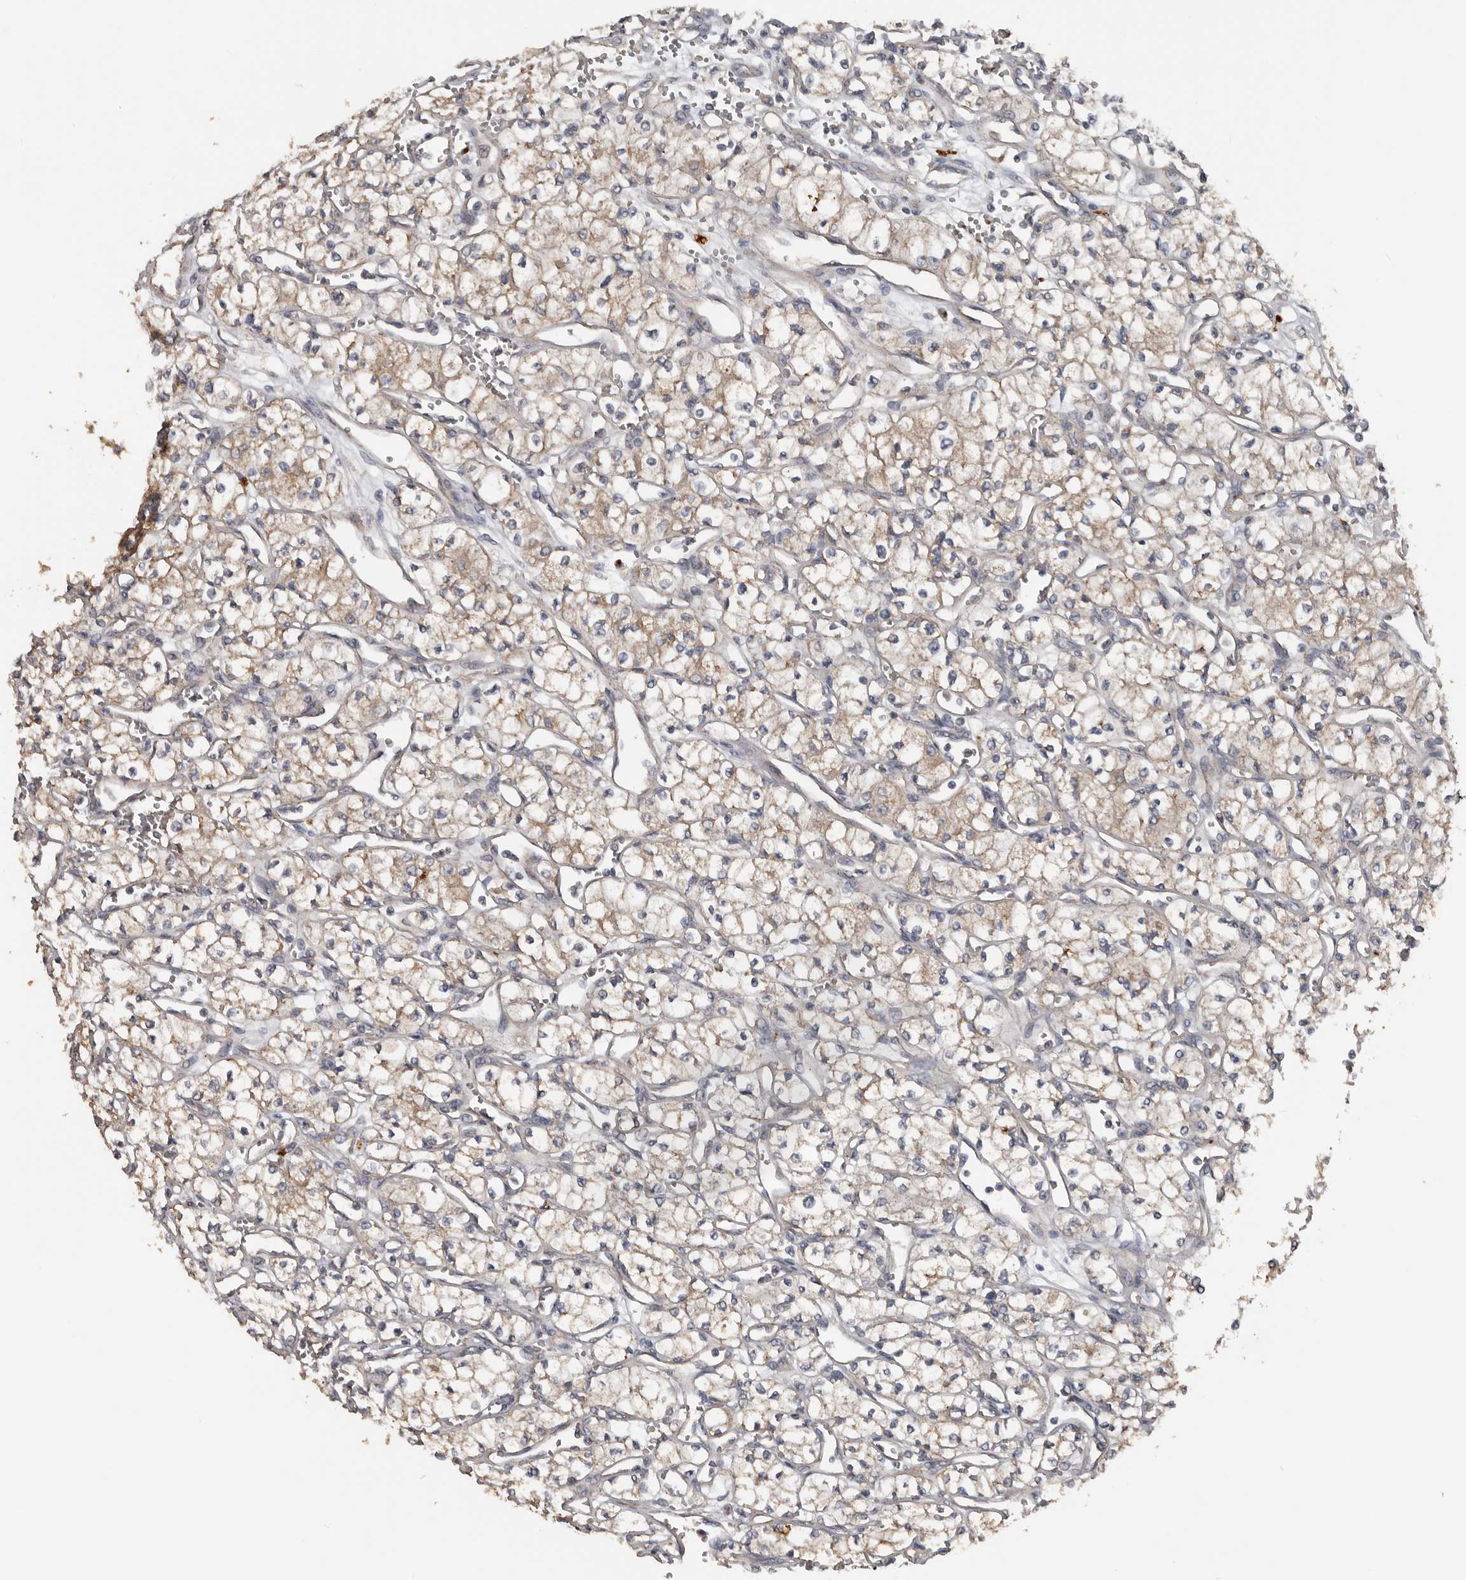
{"staining": {"intensity": "weak", "quantity": ">75%", "location": "cytoplasmic/membranous"}, "tissue": "renal cancer", "cell_type": "Tumor cells", "image_type": "cancer", "snomed": [{"axis": "morphology", "description": "Adenocarcinoma, NOS"}, {"axis": "topography", "description": "Kidney"}], "caption": "Tumor cells demonstrate low levels of weak cytoplasmic/membranous positivity in approximately >75% of cells in adenocarcinoma (renal).", "gene": "HYAL4", "patient": {"sex": "male", "age": 59}}